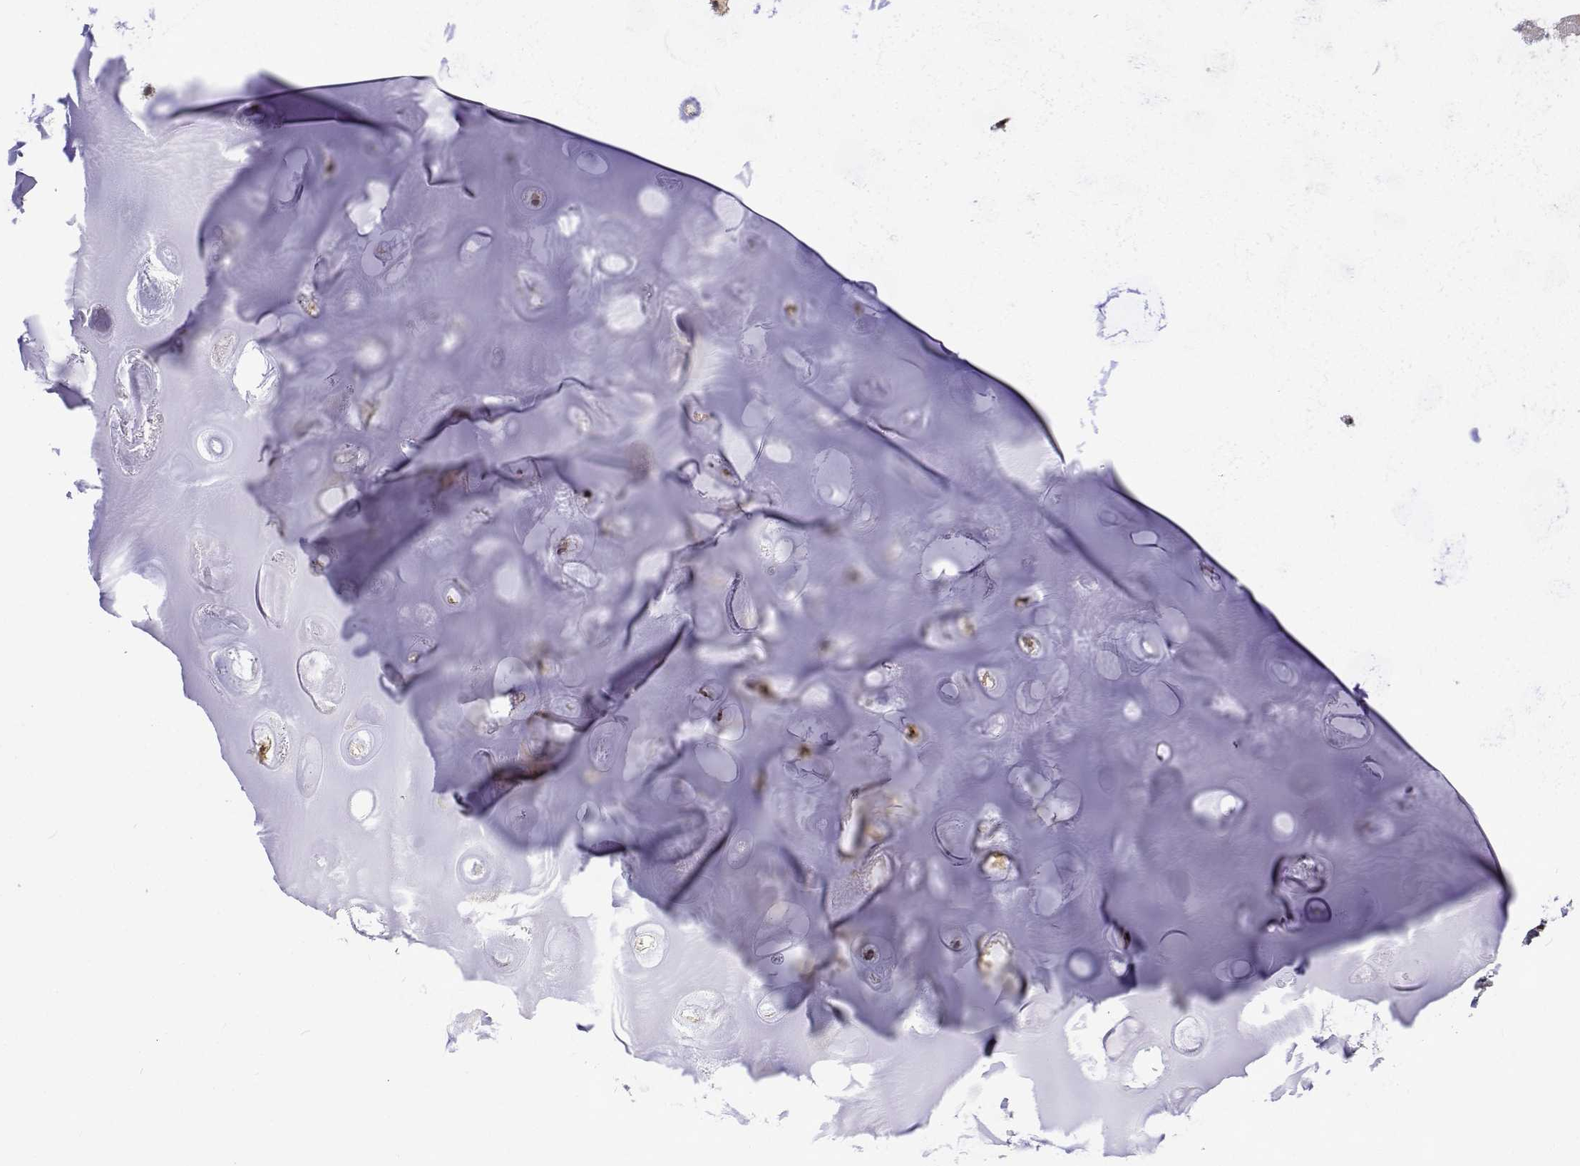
{"staining": {"intensity": "moderate", "quantity": ">75%", "location": "nuclear"}, "tissue": "adipose tissue", "cell_type": "Adipocytes", "image_type": "normal", "snomed": [{"axis": "morphology", "description": "Normal tissue, NOS"}, {"axis": "morphology", "description": "Squamous cell carcinoma, NOS"}, {"axis": "topography", "description": "Cartilage tissue"}, {"axis": "topography", "description": "Bronchus"}, {"axis": "topography", "description": "Lung"}], "caption": "Protein expression analysis of benign human adipose tissue reveals moderate nuclear positivity in approximately >75% of adipocytes. (Stains: DAB (3,3'-diaminobenzidine) in brown, nuclei in blue, Microscopy: brightfield microscopy at high magnification).", "gene": "PCID2", "patient": {"sex": "male", "age": 66}}